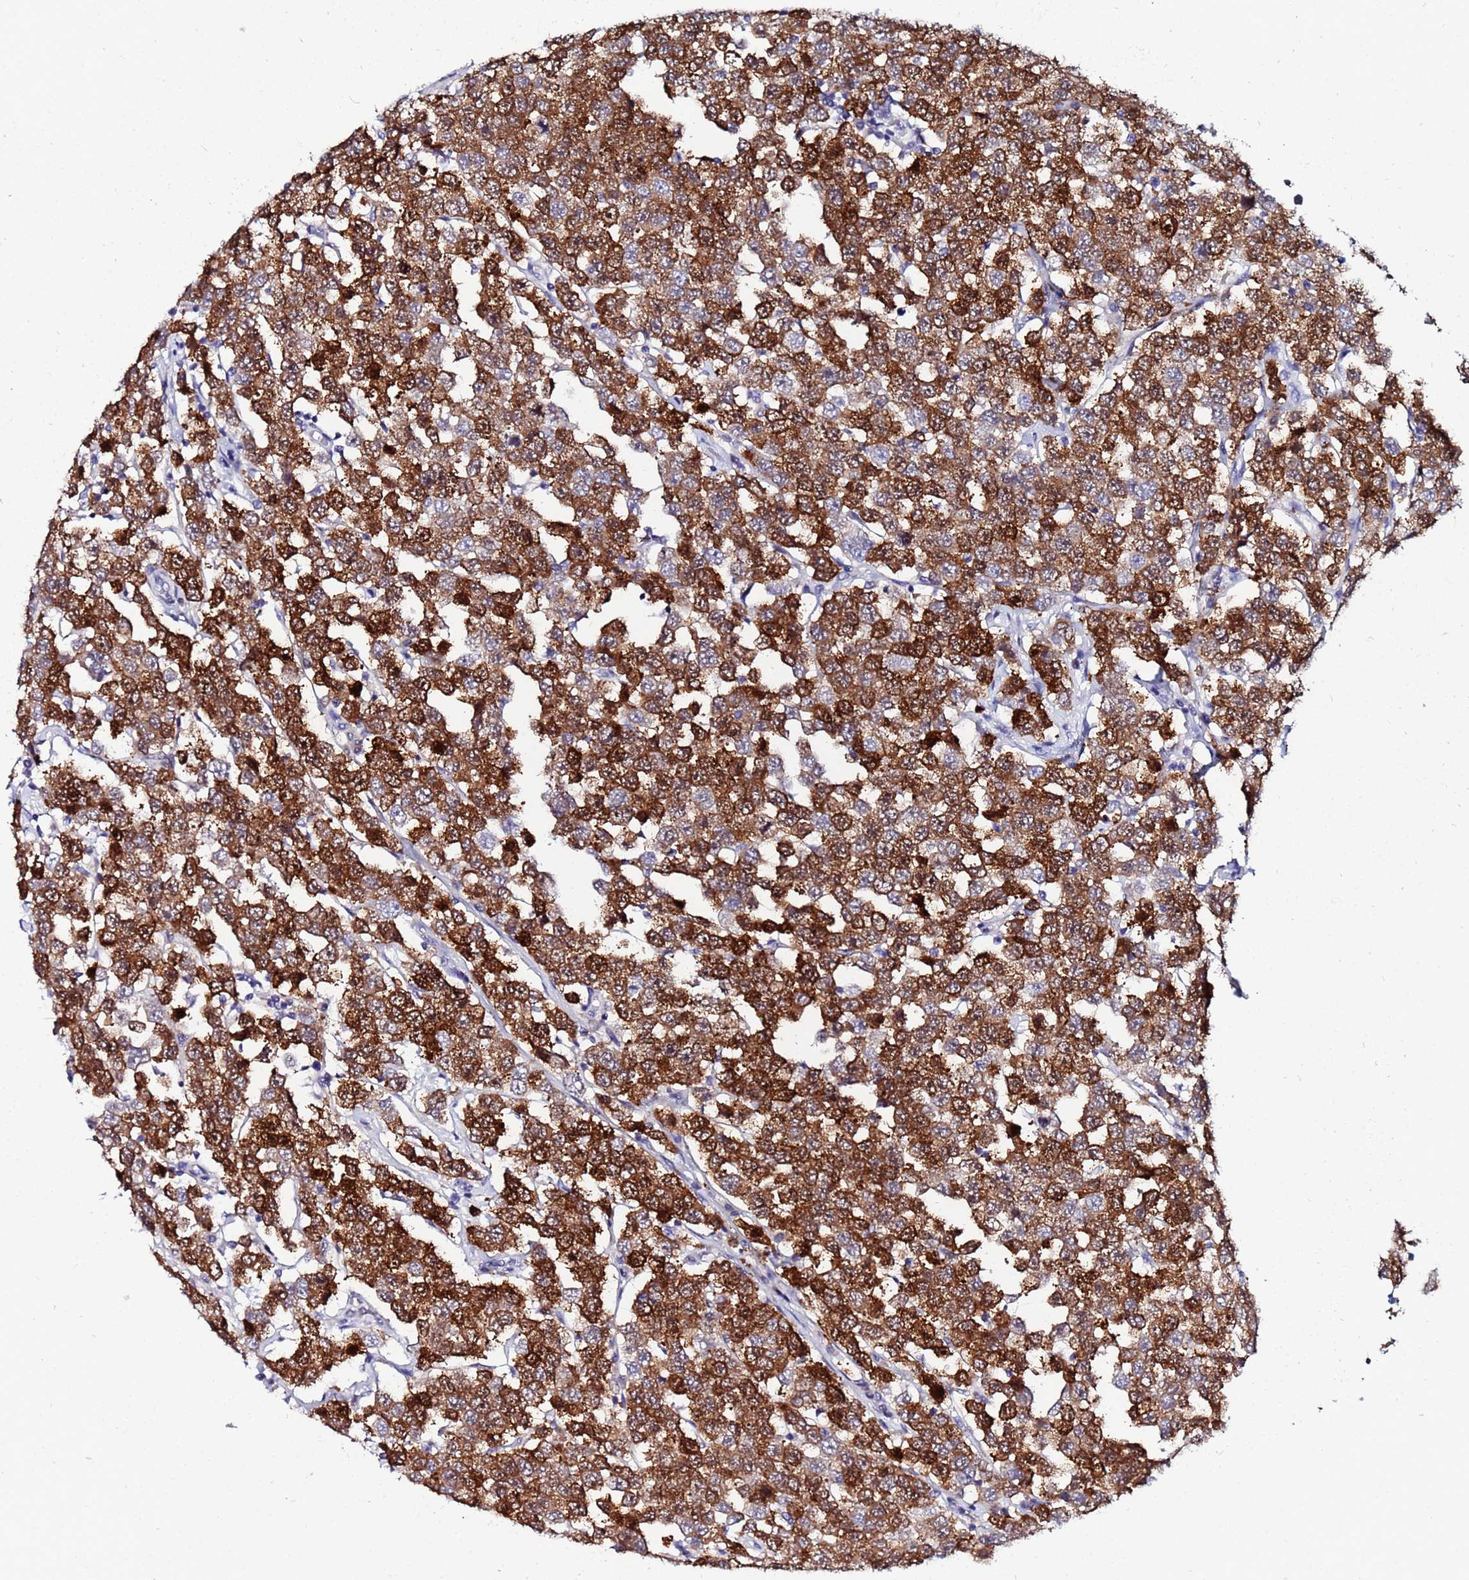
{"staining": {"intensity": "strong", "quantity": ">75%", "location": "cytoplasmic/membranous,nuclear"}, "tissue": "testis cancer", "cell_type": "Tumor cells", "image_type": "cancer", "snomed": [{"axis": "morphology", "description": "Seminoma, NOS"}, {"axis": "topography", "description": "Testis"}], "caption": "Immunohistochemical staining of testis cancer (seminoma) reveals high levels of strong cytoplasmic/membranous and nuclear expression in approximately >75% of tumor cells.", "gene": "PPP1R14C", "patient": {"sex": "male", "age": 28}}